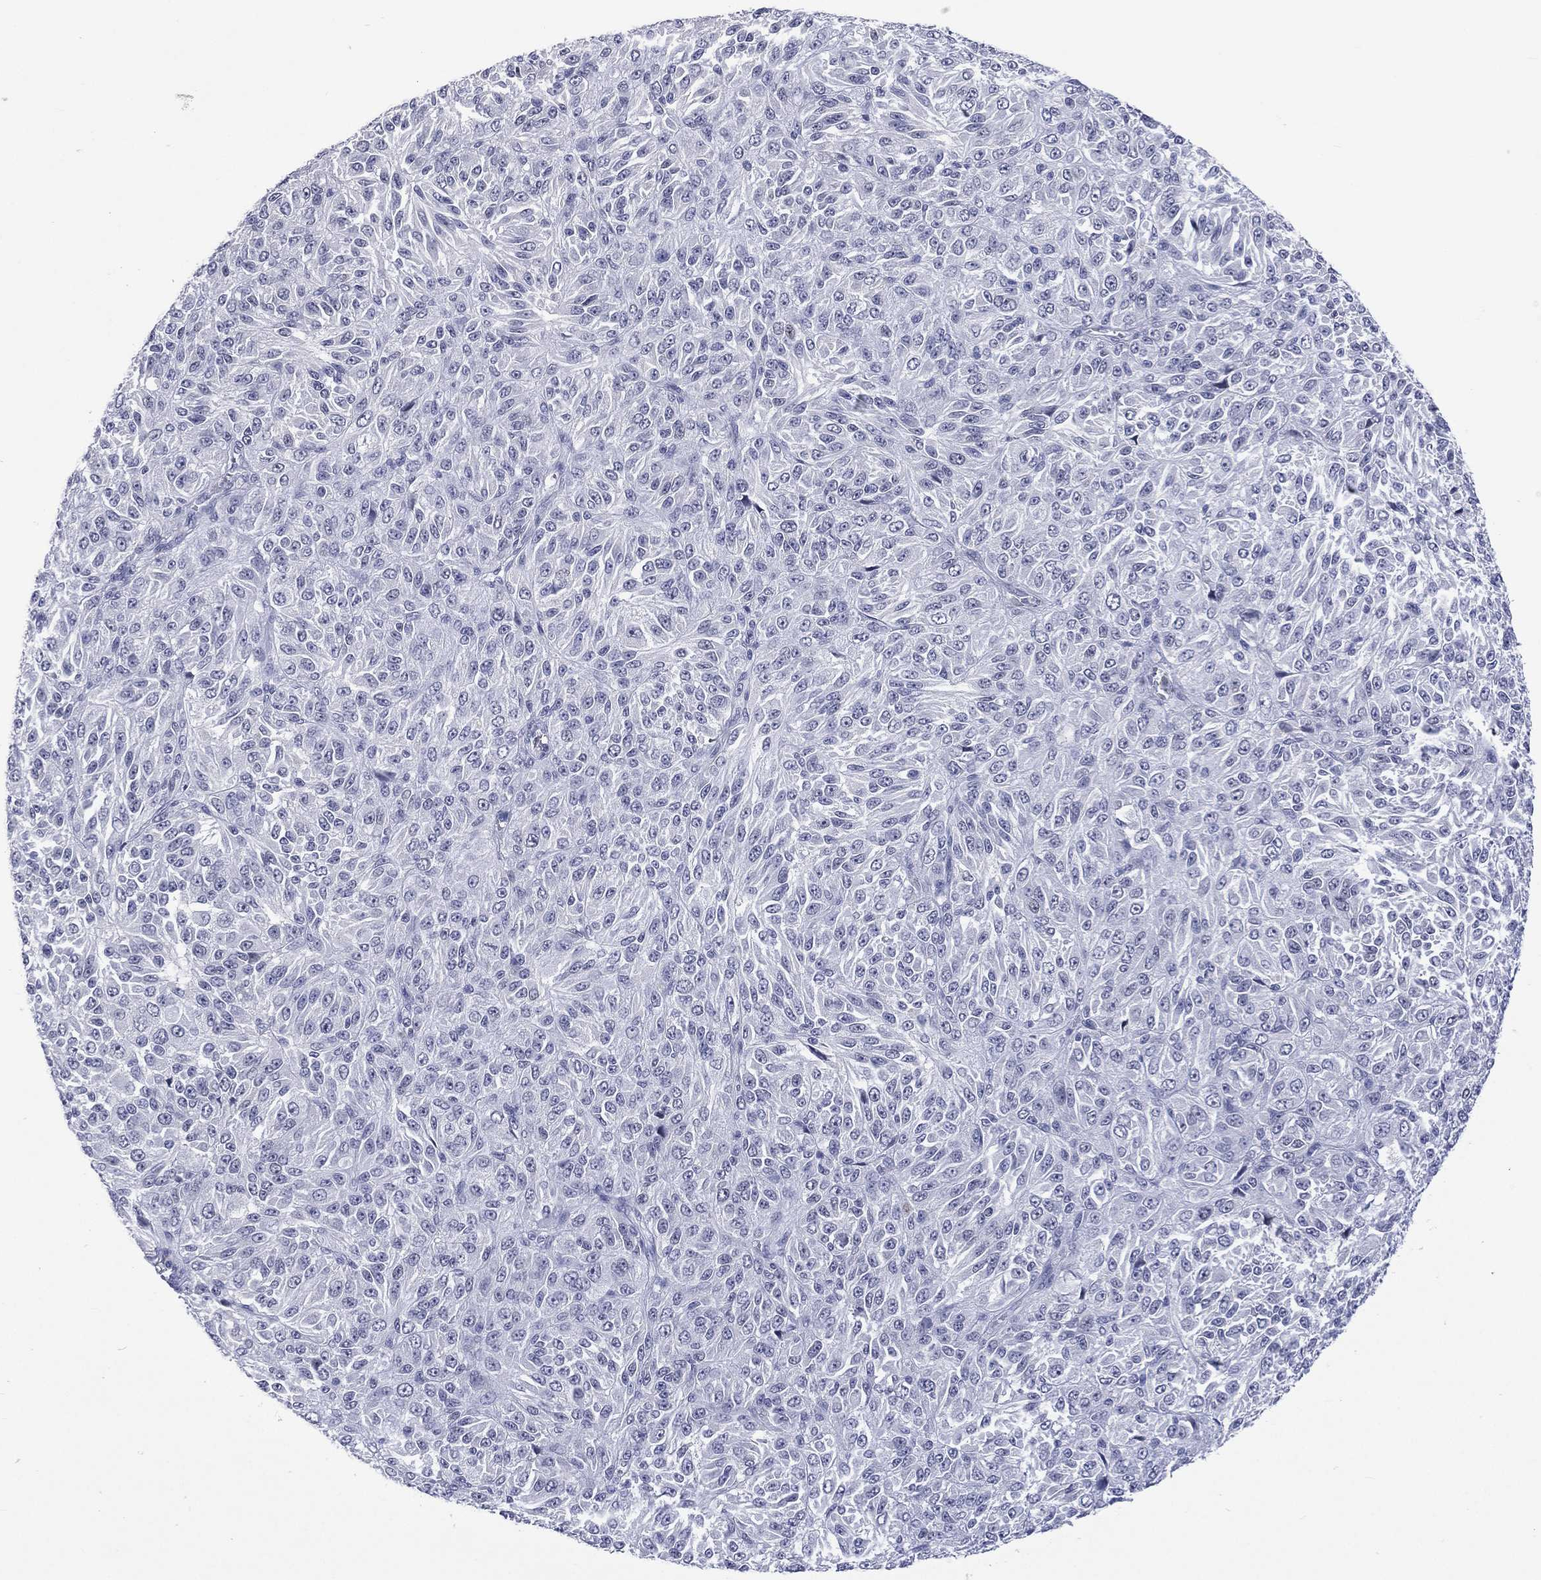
{"staining": {"intensity": "negative", "quantity": "none", "location": "none"}, "tissue": "melanoma", "cell_type": "Tumor cells", "image_type": "cancer", "snomed": [{"axis": "morphology", "description": "Malignant melanoma, Metastatic site"}, {"axis": "topography", "description": "Brain"}], "caption": "Tumor cells are negative for brown protein staining in malignant melanoma (metastatic site).", "gene": "SSX1", "patient": {"sex": "female", "age": 56}}